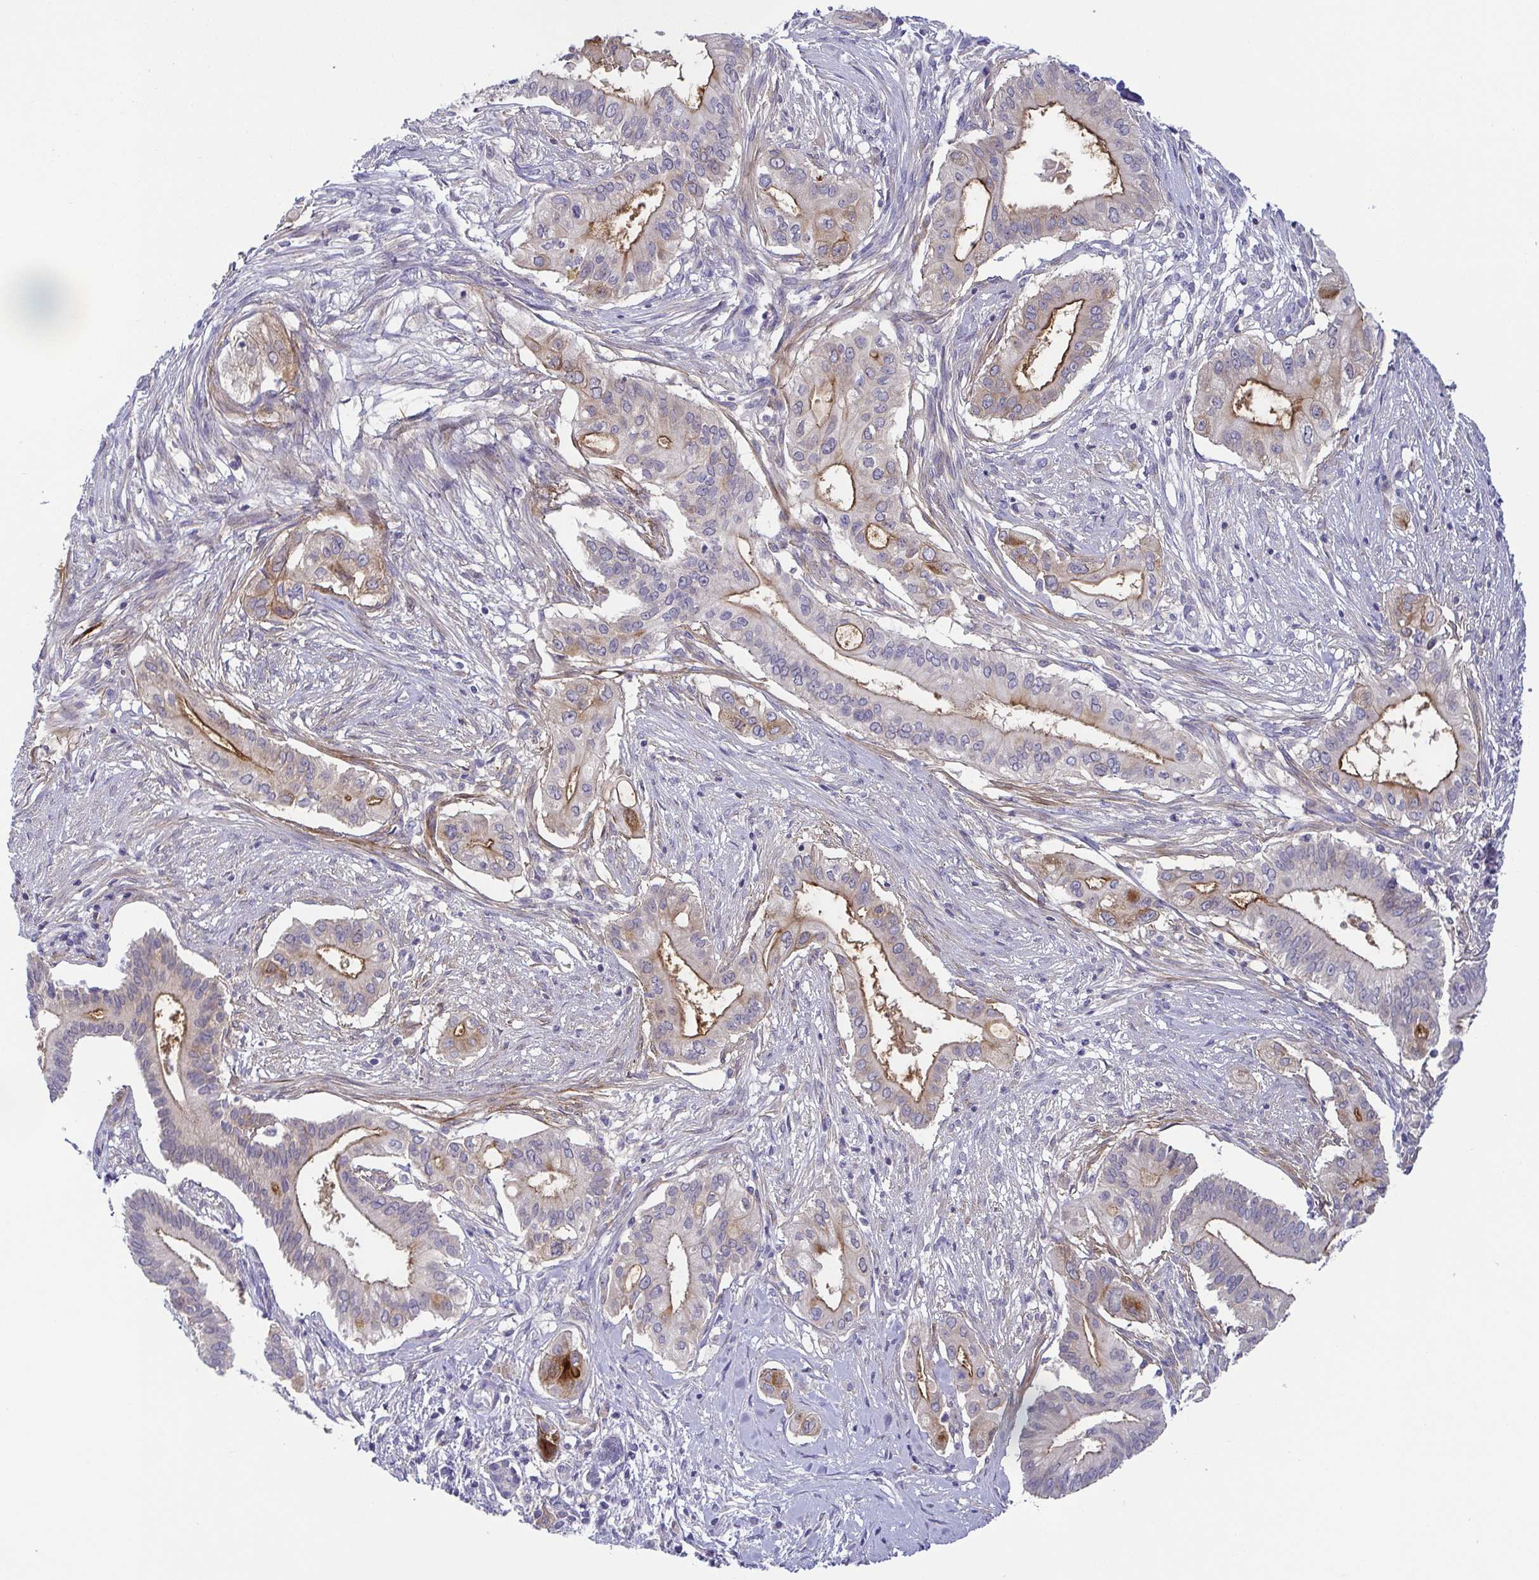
{"staining": {"intensity": "moderate", "quantity": "25%-75%", "location": "cytoplasmic/membranous"}, "tissue": "pancreatic cancer", "cell_type": "Tumor cells", "image_type": "cancer", "snomed": [{"axis": "morphology", "description": "Adenocarcinoma, NOS"}, {"axis": "topography", "description": "Pancreas"}], "caption": "Immunohistochemical staining of human pancreatic cancer (adenocarcinoma) demonstrates moderate cytoplasmic/membranous protein staining in about 25%-75% of tumor cells.", "gene": "RNASE7", "patient": {"sex": "female", "age": 68}}